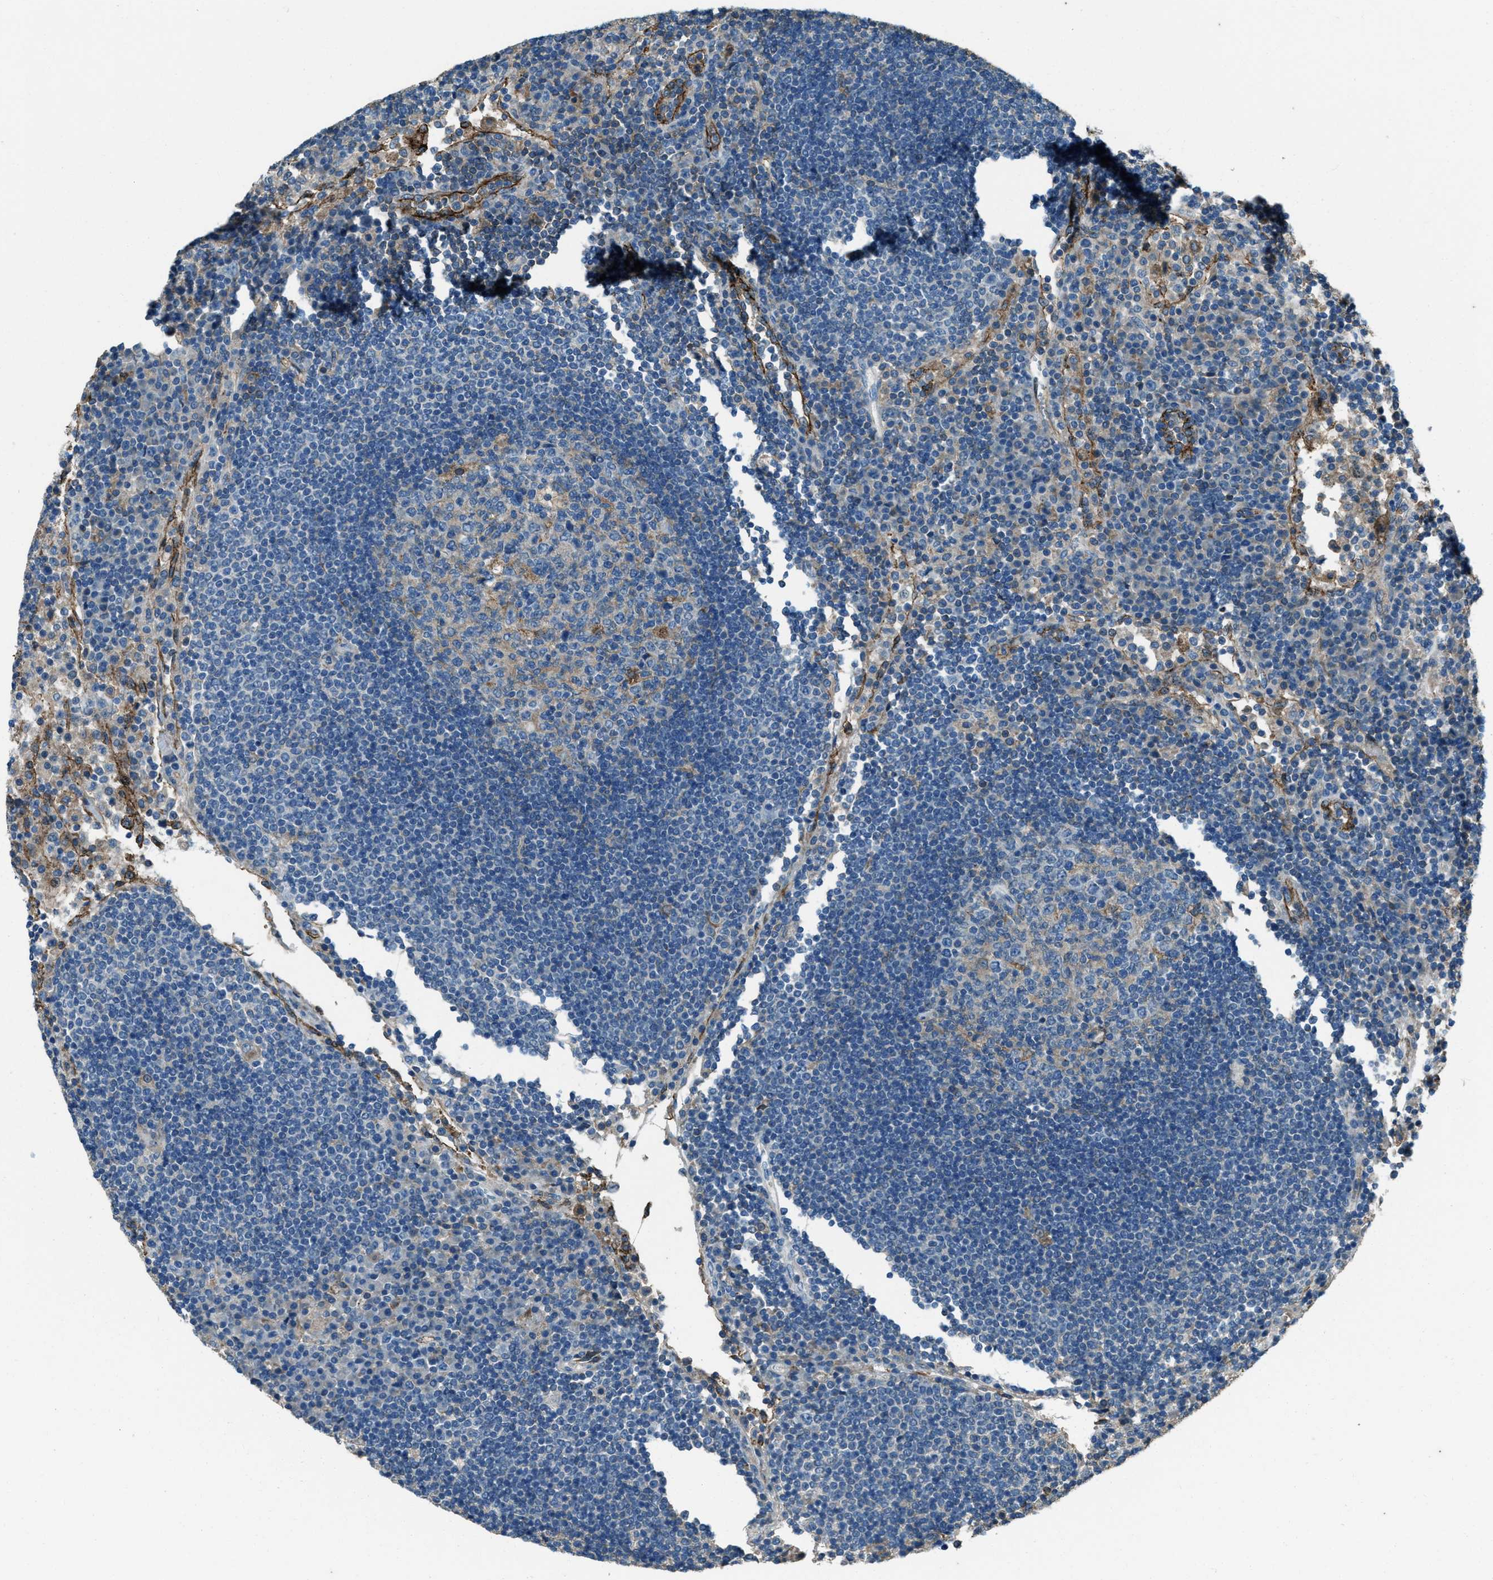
{"staining": {"intensity": "weak", "quantity": "<25%", "location": "cytoplasmic/membranous"}, "tissue": "lymph node", "cell_type": "Germinal center cells", "image_type": "normal", "snomed": [{"axis": "morphology", "description": "Normal tissue, NOS"}, {"axis": "topography", "description": "Lymph node"}], "caption": "This is a image of immunohistochemistry staining of benign lymph node, which shows no positivity in germinal center cells.", "gene": "SVIL", "patient": {"sex": "female", "age": 53}}